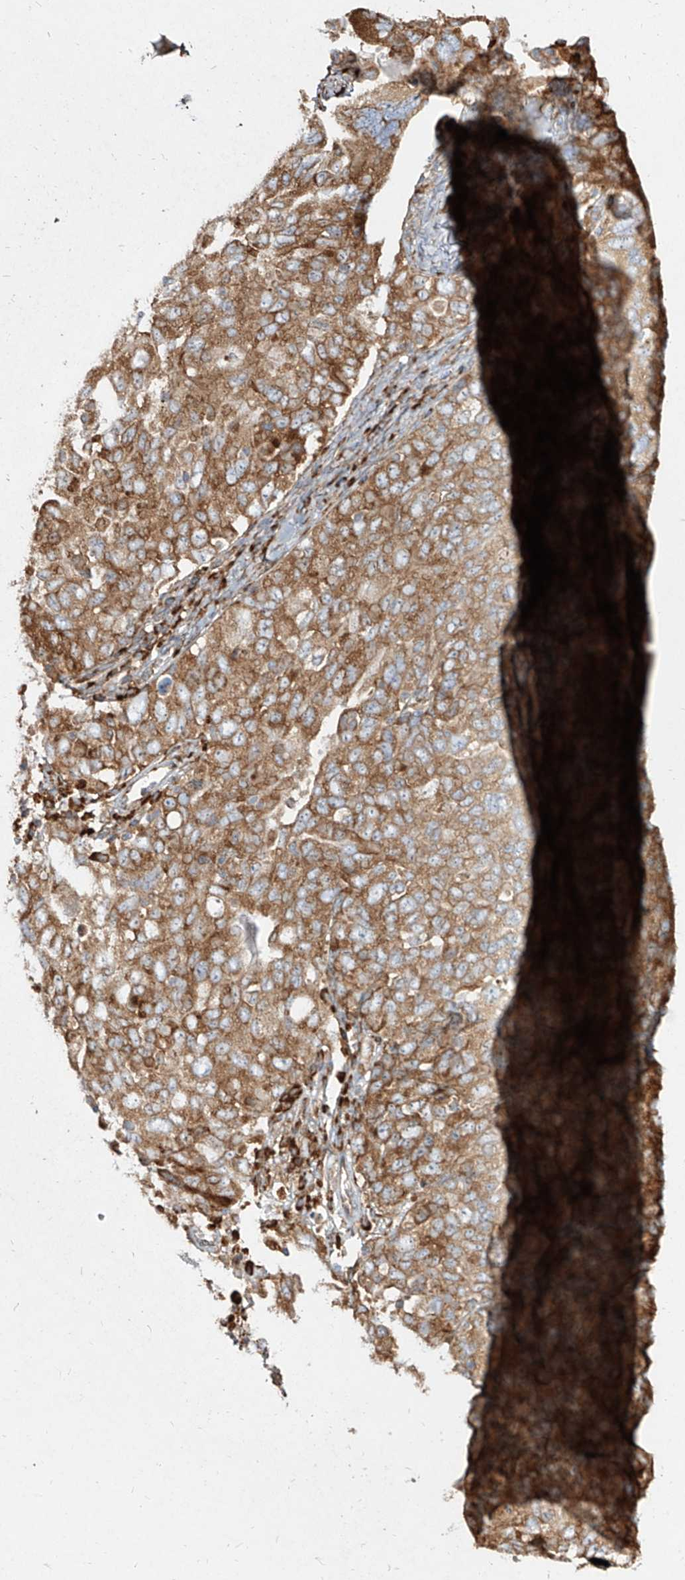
{"staining": {"intensity": "moderate", "quantity": ">75%", "location": "cytoplasmic/membranous"}, "tissue": "ovarian cancer", "cell_type": "Tumor cells", "image_type": "cancer", "snomed": [{"axis": "morphology", "description": "Carcinoma, endometroid"}, {"axis": "topography", "description": "Ovary"}], "caption": "Human ovarian cancer stained with a protein marker displays moderate staining in tumor cells.", "gene": "RPS25", "patient": {"sex": "female", "age": 62}}